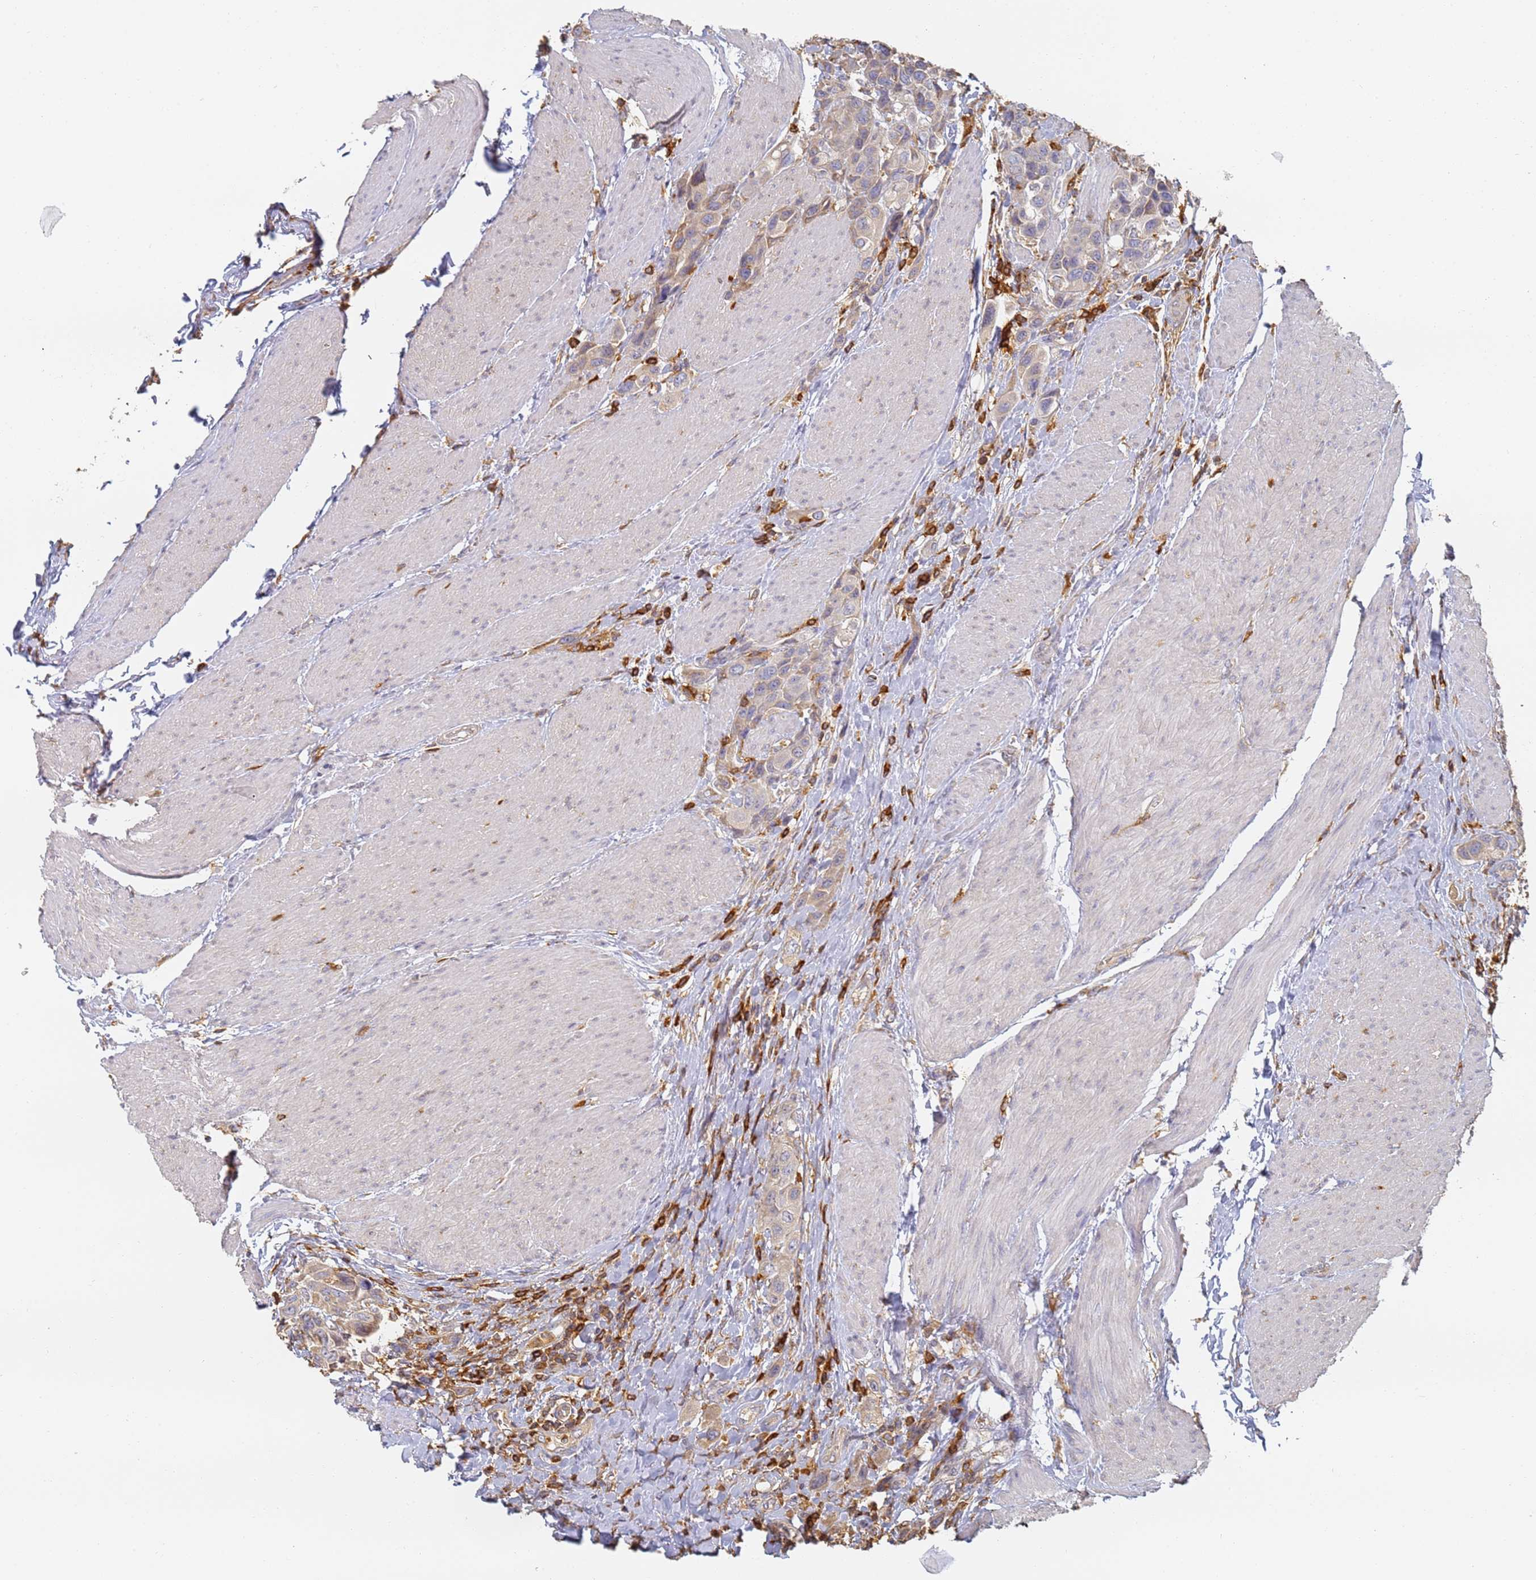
{"staining": {"intensity": "negative", "quantity": "none", "location": "none"}, "tissue": "urothelial cancer", "cell_type": "Tumor cells", "image_type": "cancer", "snomed": [{"axis": "morphology", "description": "Urothelial carcinoma, High grade"}, {"axis": "topography", "description": "Urinary bladder"}], "caption": "Immunohistochemical staining of human urothelial carcinoma (high-grade) demonstrates no significant expression in tumor cells. The staining was performed using DAB to visualize the protein expression in brown, while the nuclei were stained in blue with hematoxylin (Magnification: 20x).", "gene": "BIN2", "patient": {"sex": "male", "age": 50}}